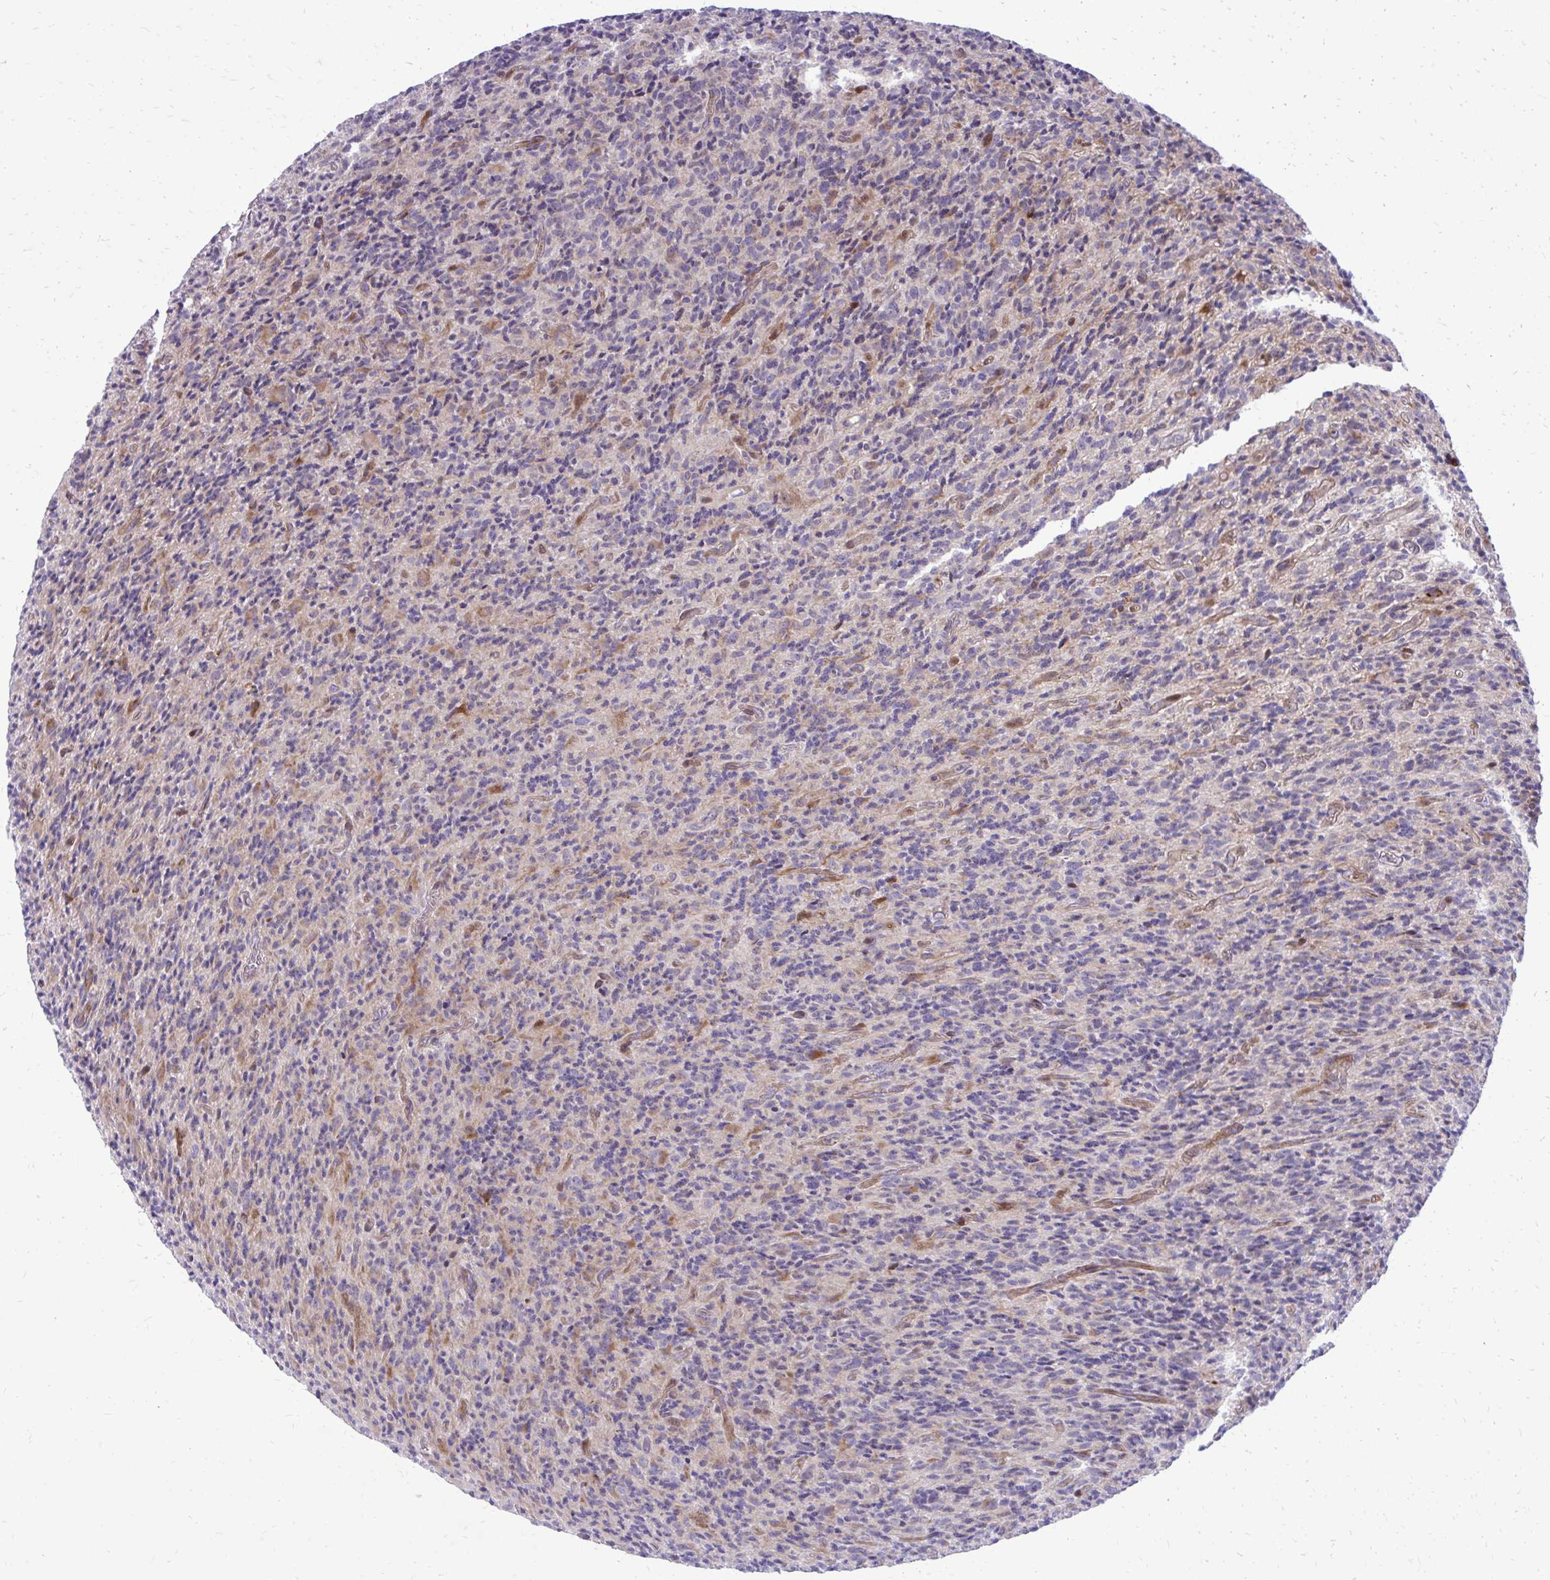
{"staining": {"intensity": "negative", "quantity": "none", "location": "none"}, "tissue": "glioma", "cell_type": "Tumor cells", "image_type": "cancer", "snomed": [{"axis": "morphology", "description": "Glioma, malignant, High grade"}, {"axis": "topography", "description": "Brain"}], "caption": "Glioma was stained to show a protein in brown. There is no significant expression in tumor cells. The staining is performed using DAB brown chromogen with nuclei counter-stained in using hematoxylin.", "gene": "PPDPFL", "patient": {"sex": "male", "age": 76}}